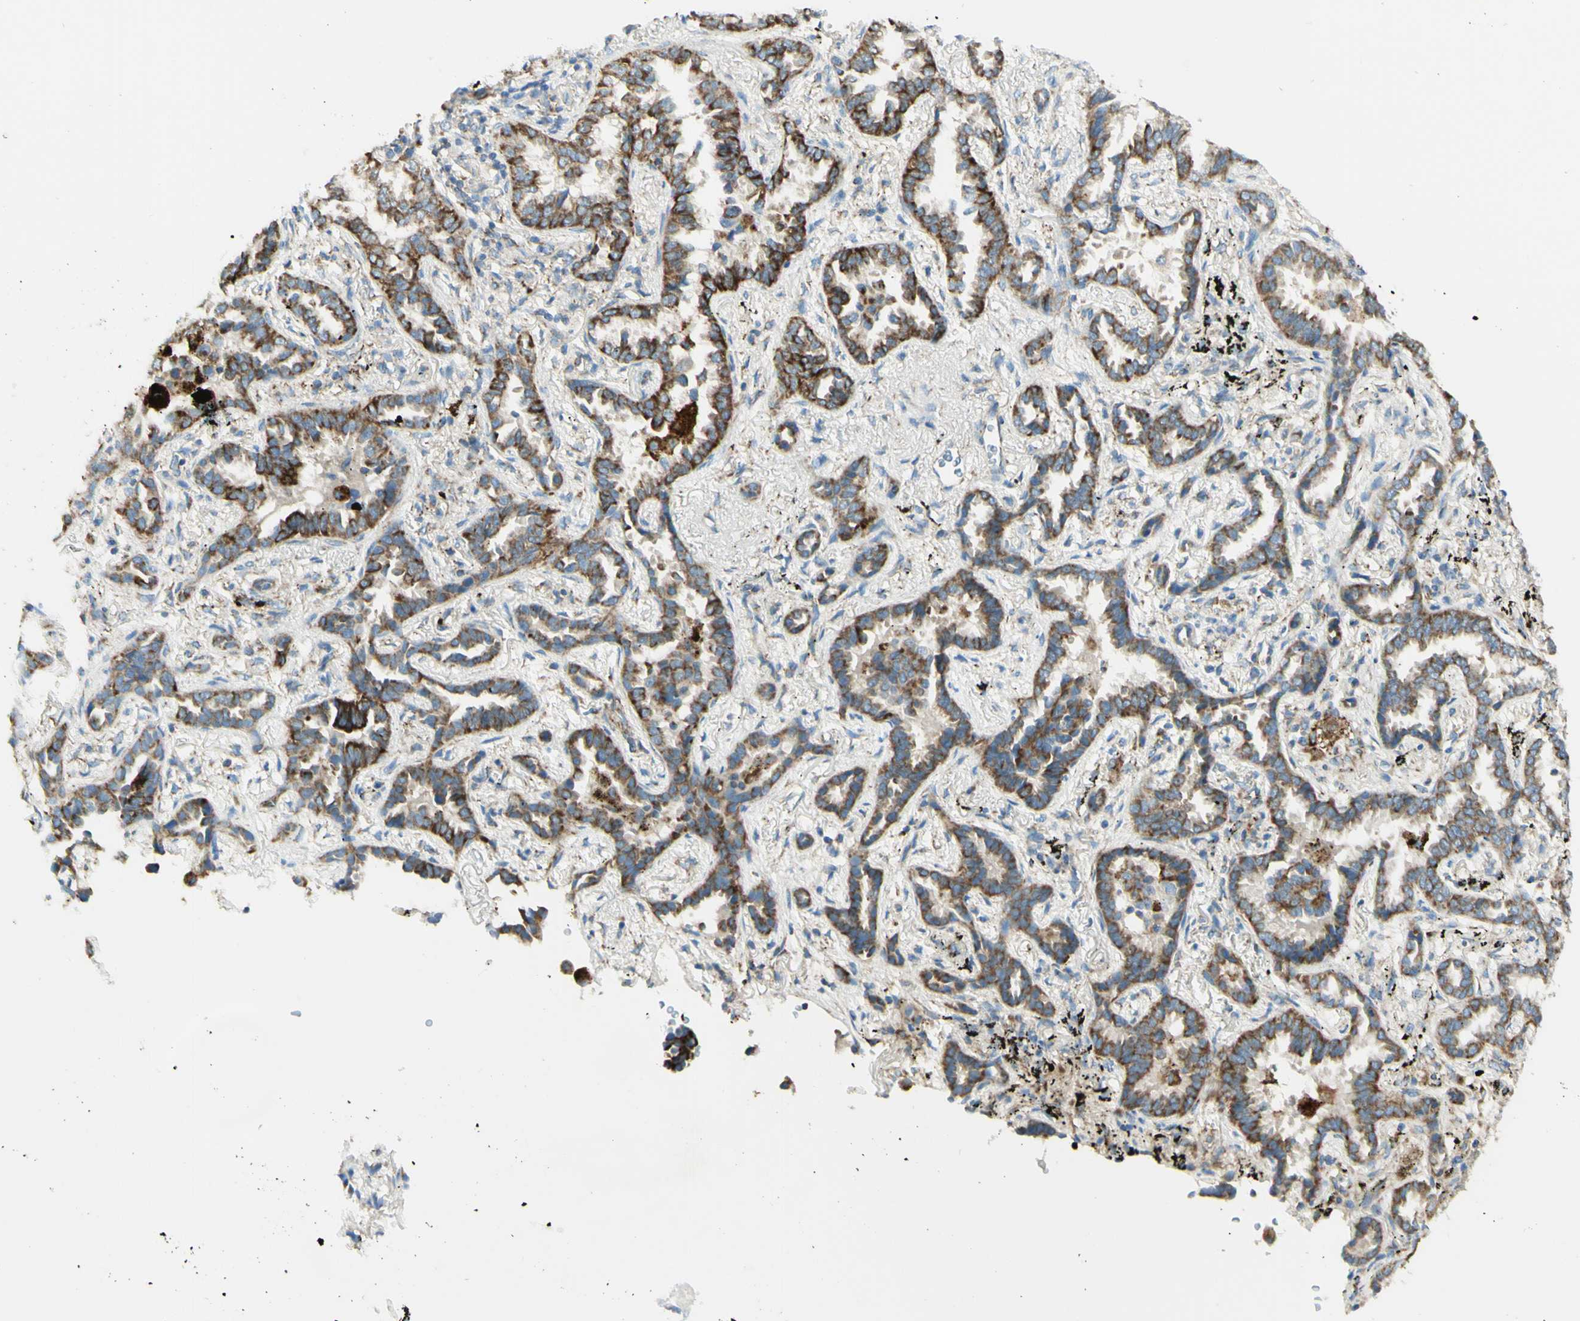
{"staining": {"intensity": "strong", "quantity": ">75%", "location": "cytoplasmic/membranous"}, "tissue": "lung cancer", "cell_type": "Tumor cells", "image_type": "cancer", "snomed": [{"axis": "morphology", "description": "Normal tissue, NOS"}, {"axis": "morphology", "description": "Adenocarcinoma, NOS"}, {"axis": "topography", "description": "Lung"}], "caption": "A photomicrograph of human adenocarcinoma (lung) stained for a protein demonstrates strong cytoplasmic/membranous brown staining in tumor cells.", "gene": "ARMC10", "patient": {"sex": "male", "age": 59}}